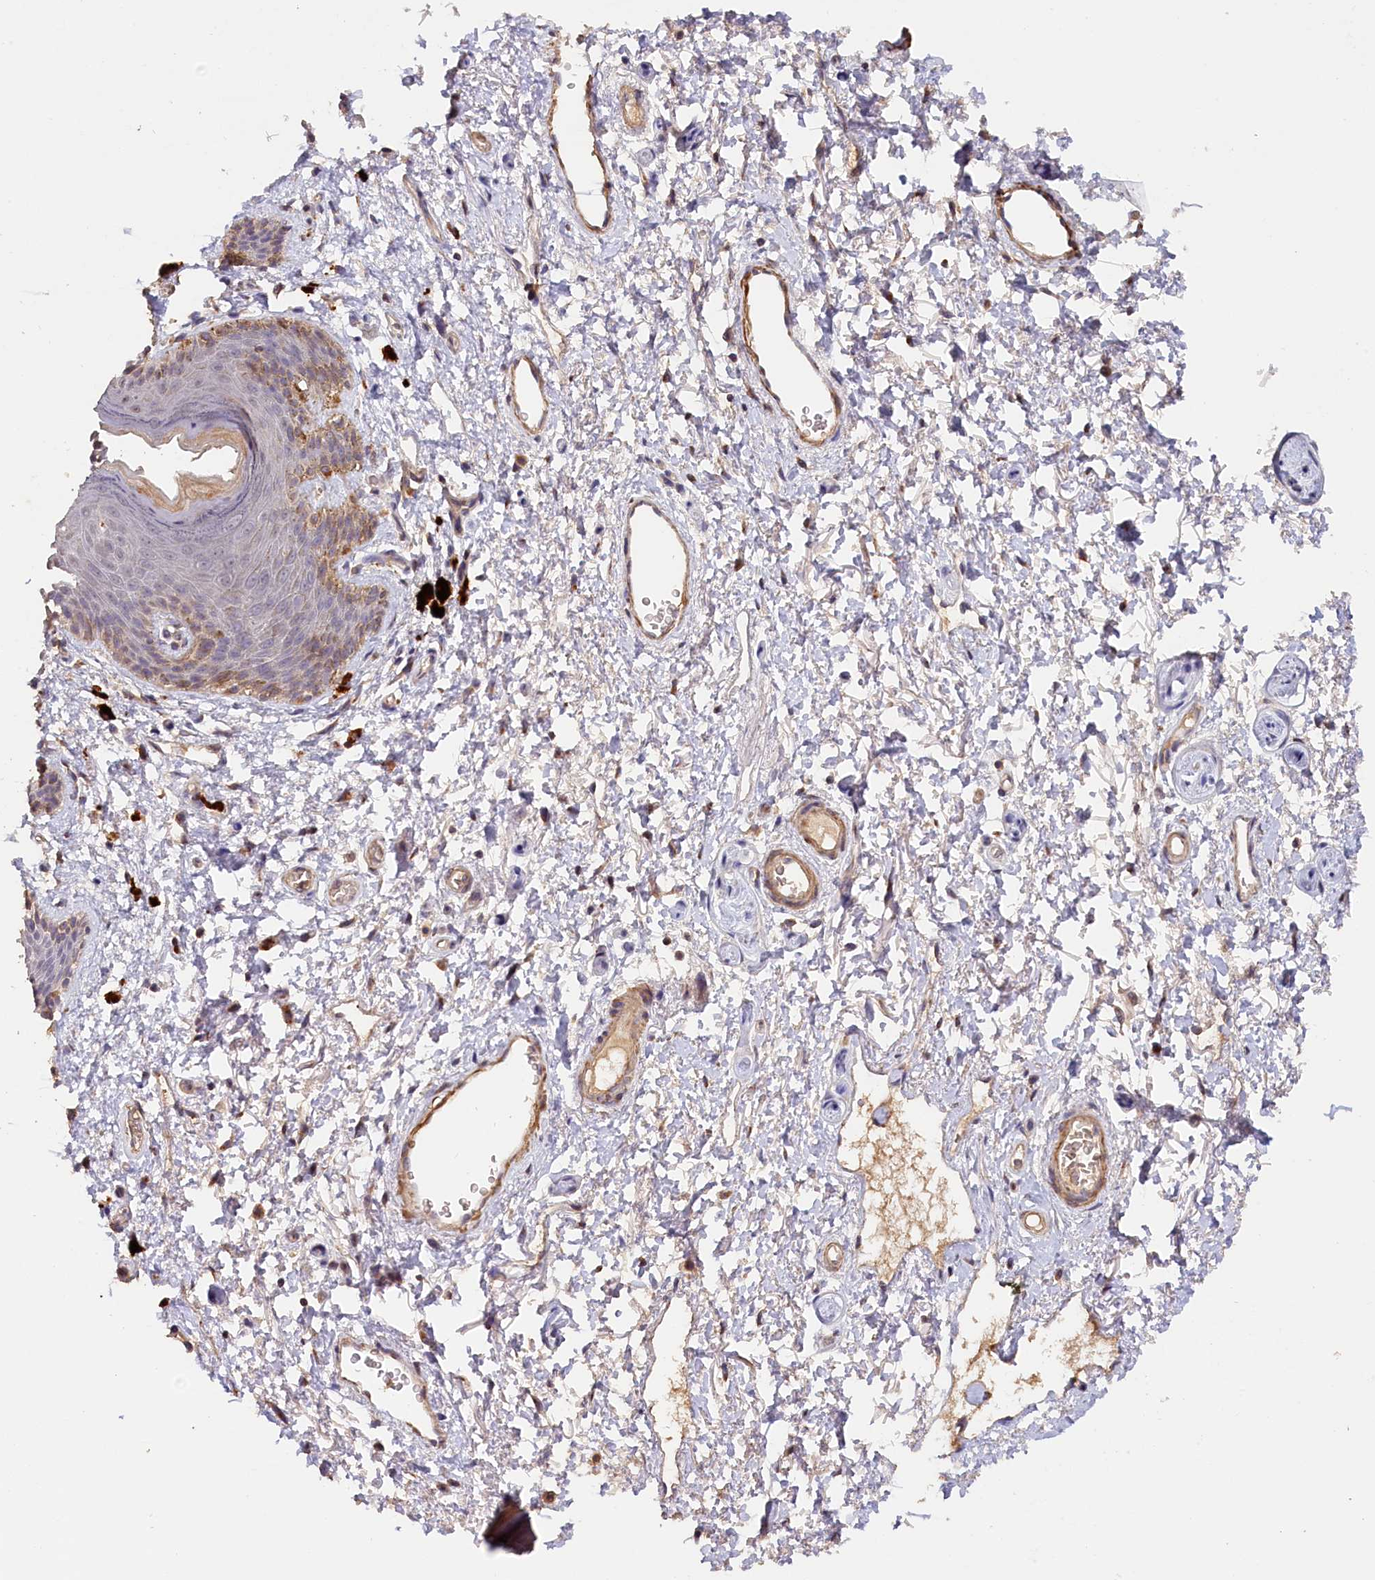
{"staining": {"intensity": "moderate", "quantity": "<25%", "location": "cytoplasmic/membranous"}, "tissue": "skin", "cell_type": "Epidermal cells", "image_type": "normal", "snomed": [{"axis": "morphology", "description": "Normal tissue, NOS"}, {"axis": "topography", "description": "Anal"}], "caption": "Protein analysis of normal skin displays moderate cytoplasmic/membranous positivity in approximately <25% of epidermal cells.", "gene": "TANGO6", "patient": {"sex": "female", "age": 46}}